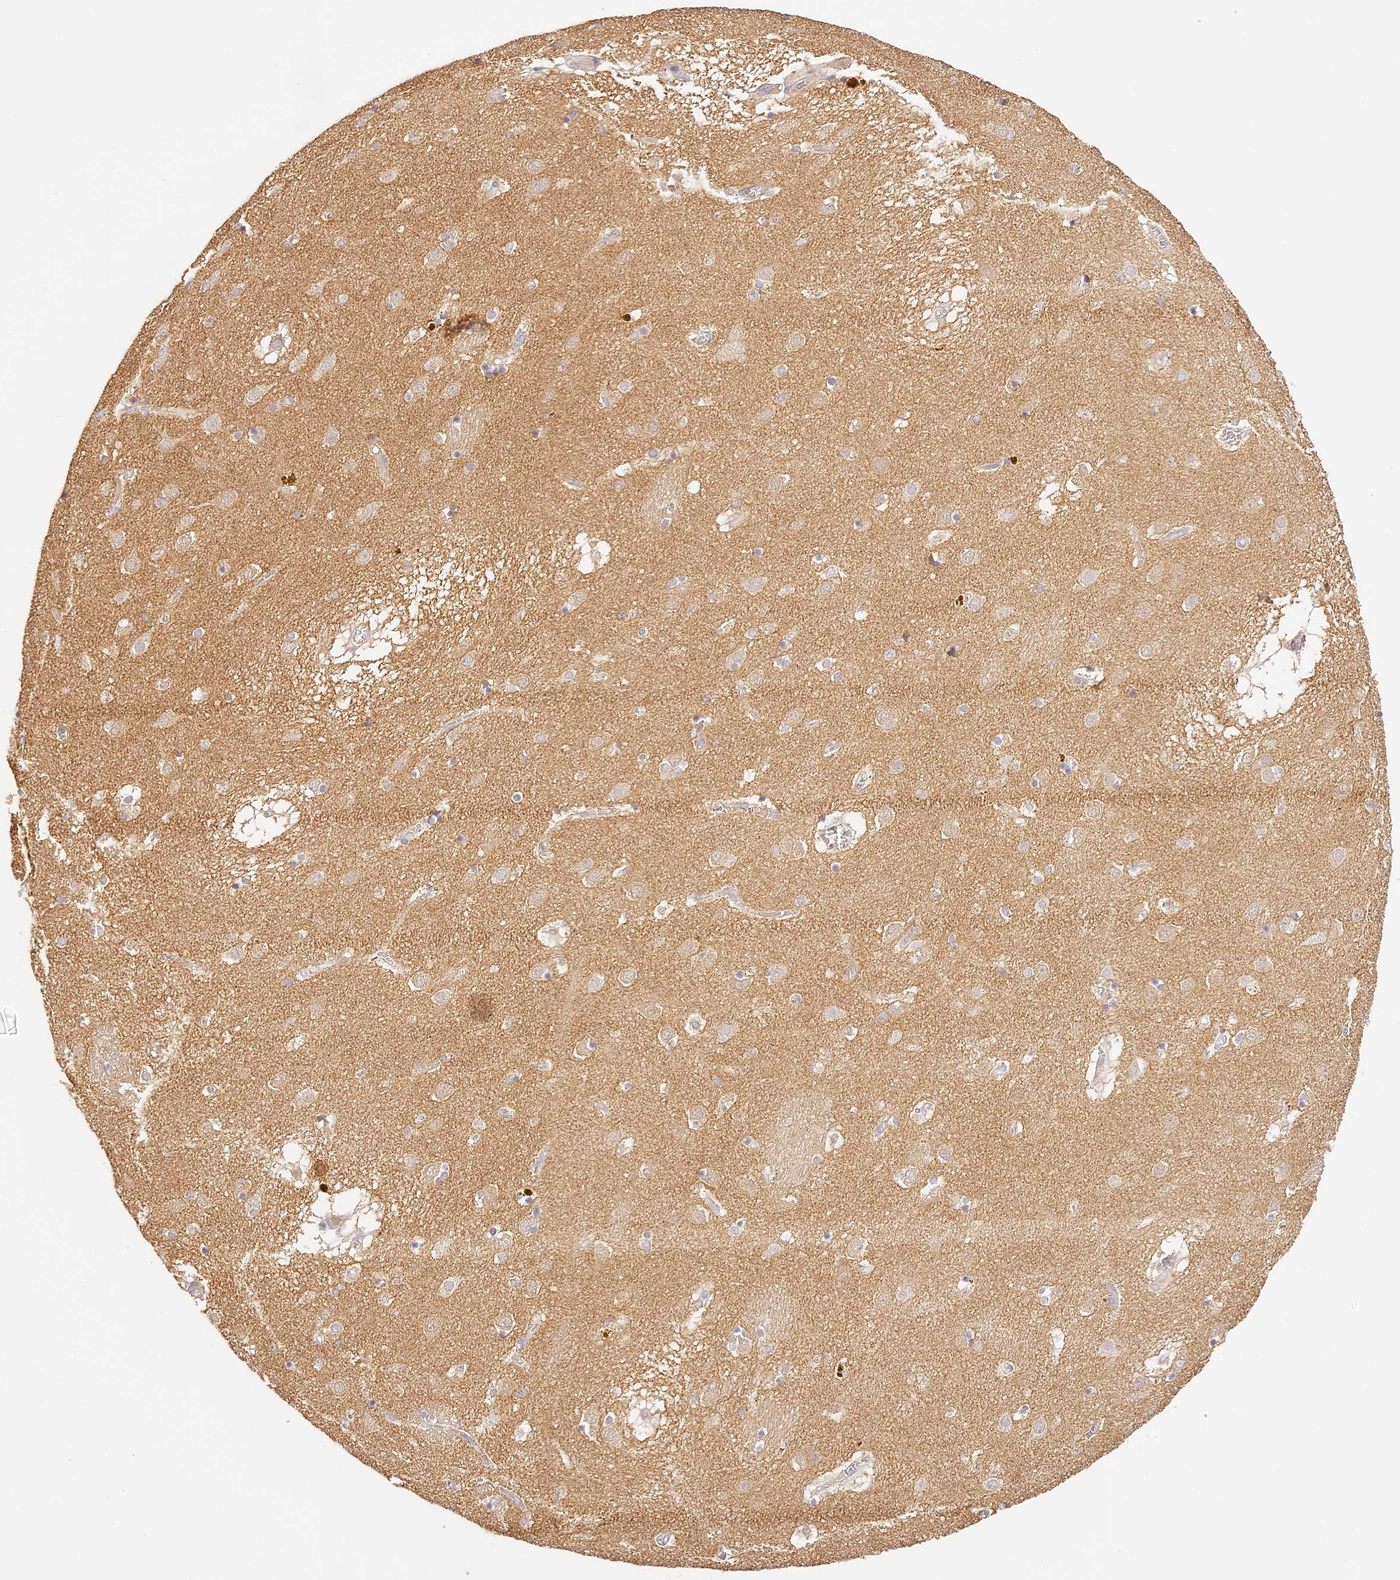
{"staining": {"intensity": "negative", "quantity": "none", "location": "none"}, "tissue": "caudate", "cell_type": "Glial cells", "image_type": "normal", "snomed": [{"axis": "morphology", "description": "Normal tissue, NOS"}, {"axis": "topography", "description": "Lateral ventricle wall"}], "caption": "A high-resolution photomicrograph shows immunohistochemistry (IHC) staining of unremarkable caudate, which displays no significant expression in glial cells.", "gene": "TRIM45", "patient": {"sex": "male", "age": 70}}